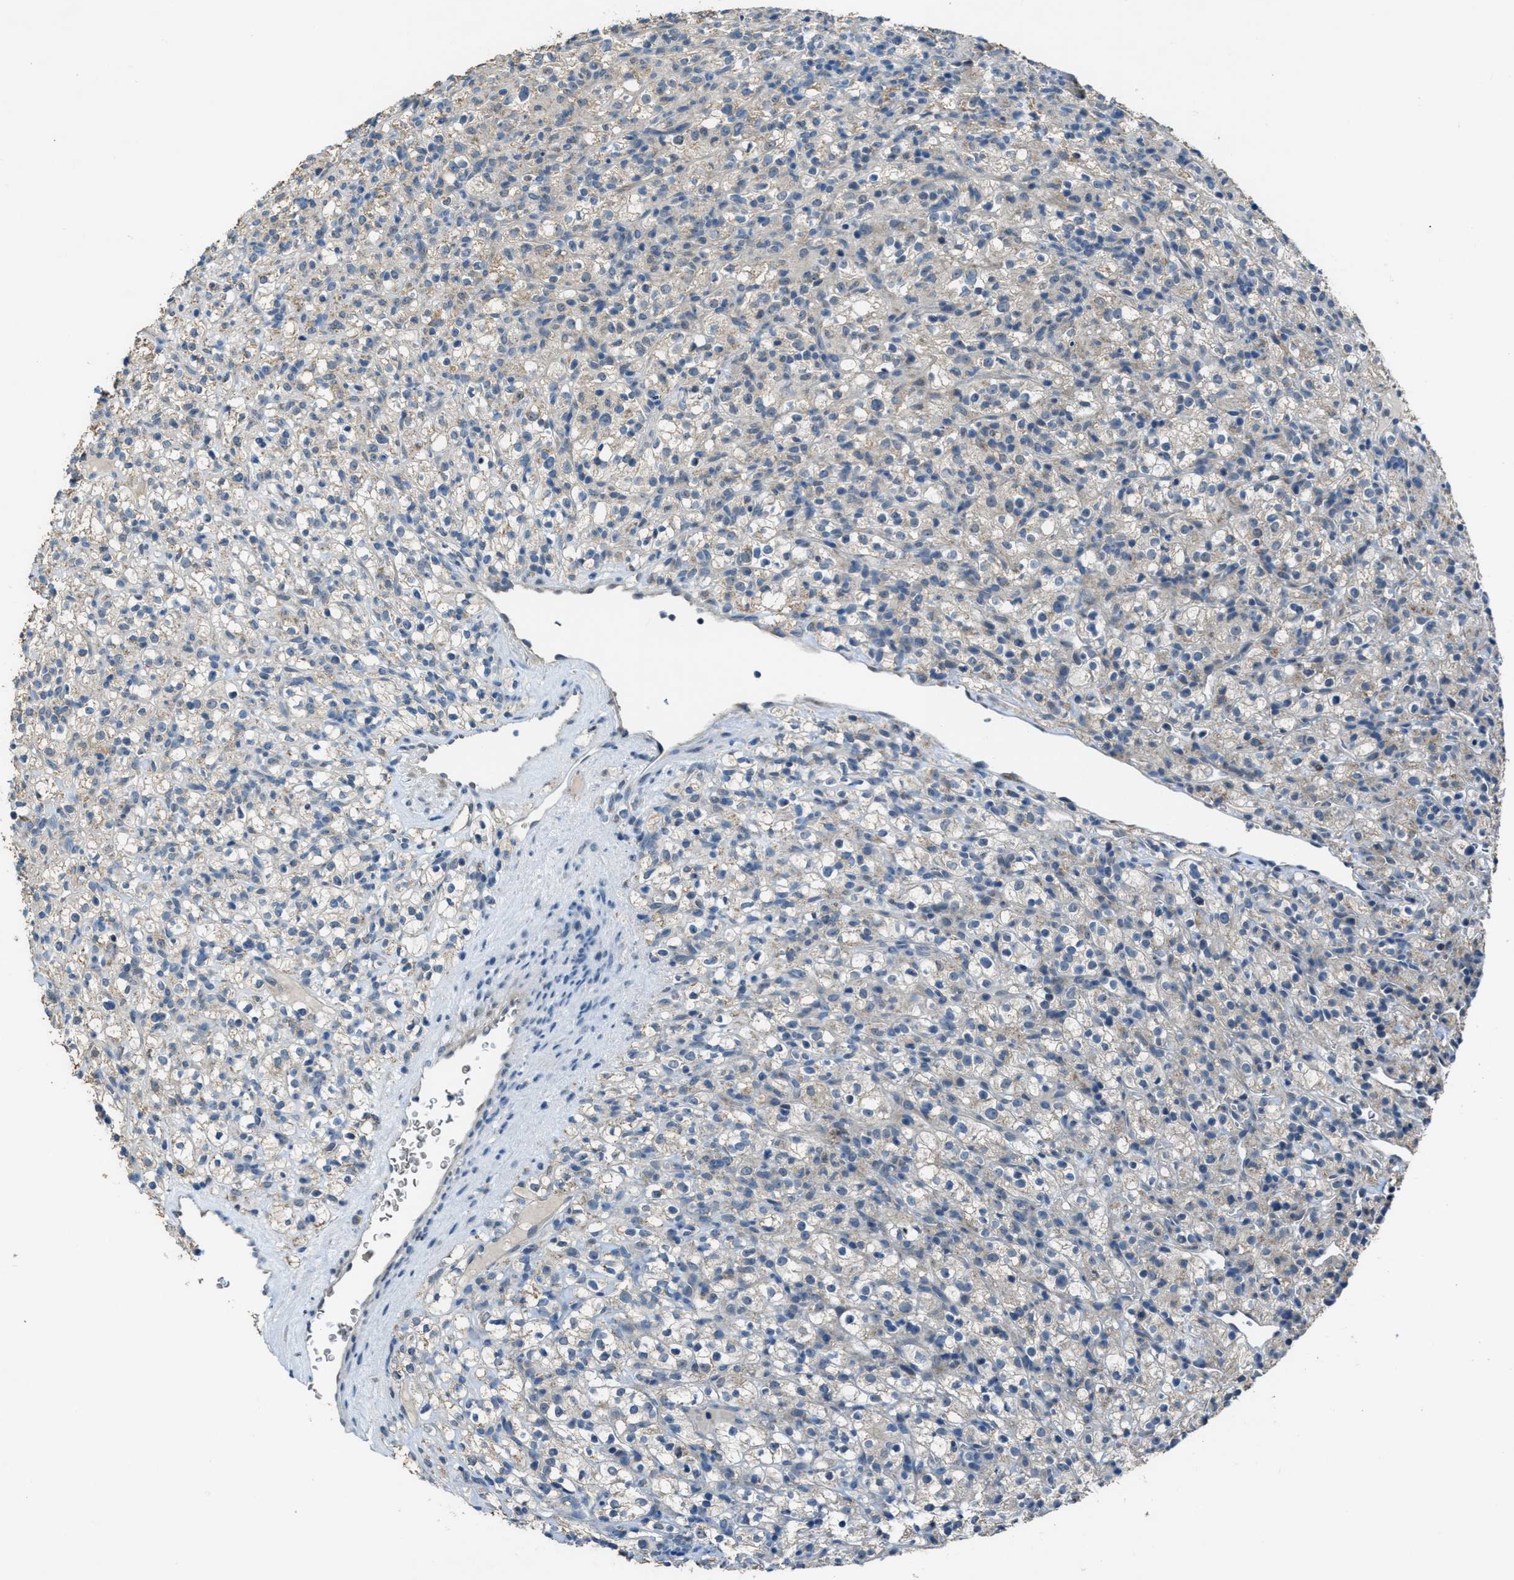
{"staining": {"intensity": "weak", "quantity": "<25%", "location": "cytoplasmic/membranous"}, "tissue": "renal cancer", "cell_type": "Tumor cells", "image_type": "cancer", "snomed": [{"axis": "morphology", "description": "Normal tissue, NOS"}, {"axis": "morphology", "description": "Adenocarcinoma, NOS"}, {"axis": "topography", "description": "Kidney"}], "caption": "High magnification brightfield microscopy of renal adenocarcinoma stained with DAB (brown) and counterstained with hematoxylin (blue): tumor cells show no significant positivity.", "gene": "CDON", "patient": {"sex": "female", "age": 72}}